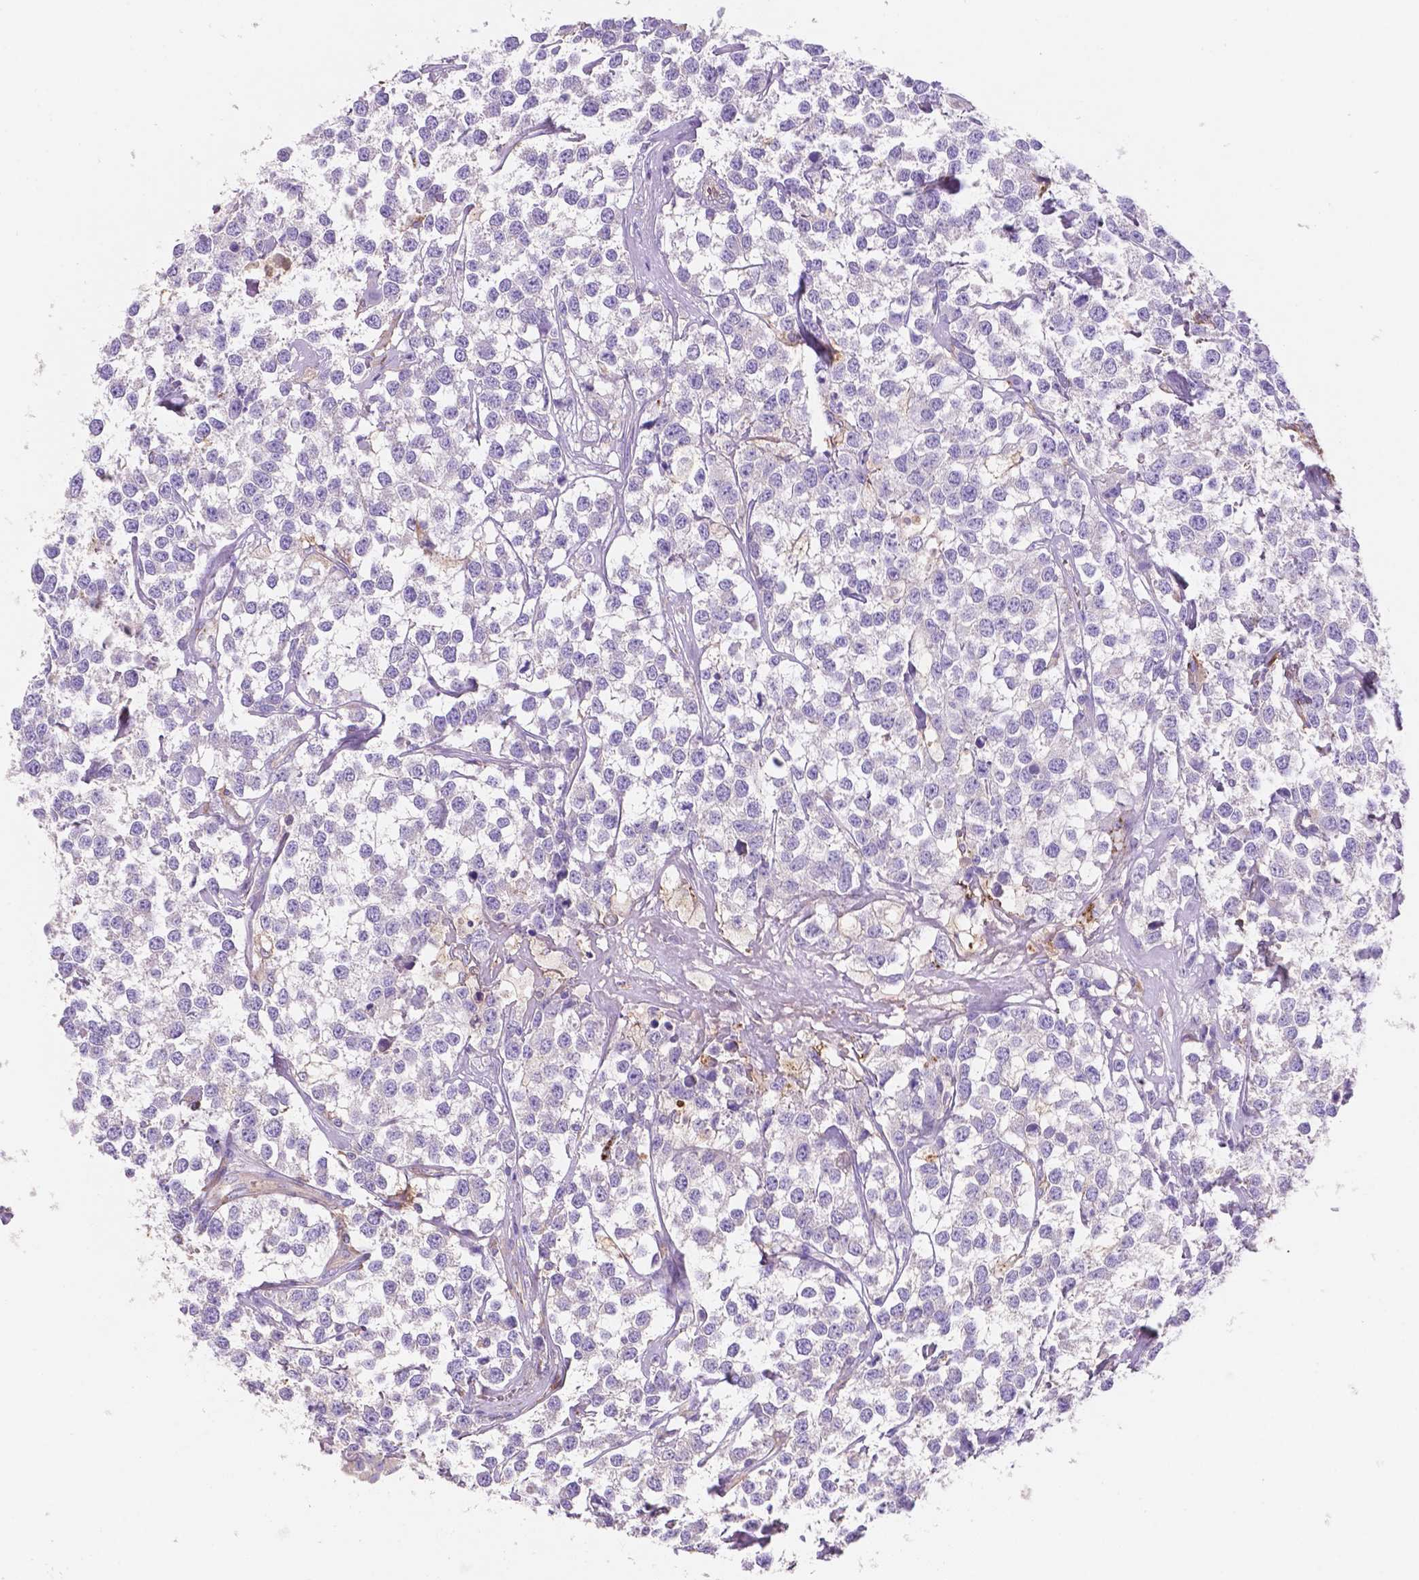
{"staining": {"intensity": "negative", "quantity": "none", "location": "none"}, "tissue": "testis cancer", "cell_type": "Tumor cells", "image_type": "cancer", "snomed": [{"axis": "morphology", "description": "Seminoma, NOS"}, {"axis": "topography", "description": "Testis"}], "caption": "An image of testis cancer (seminoma) stained for a protein reveals no brown staining in tumor cells.", "gene": "MKRN2OS", "patient": {"sex": "male", "age": 59}}